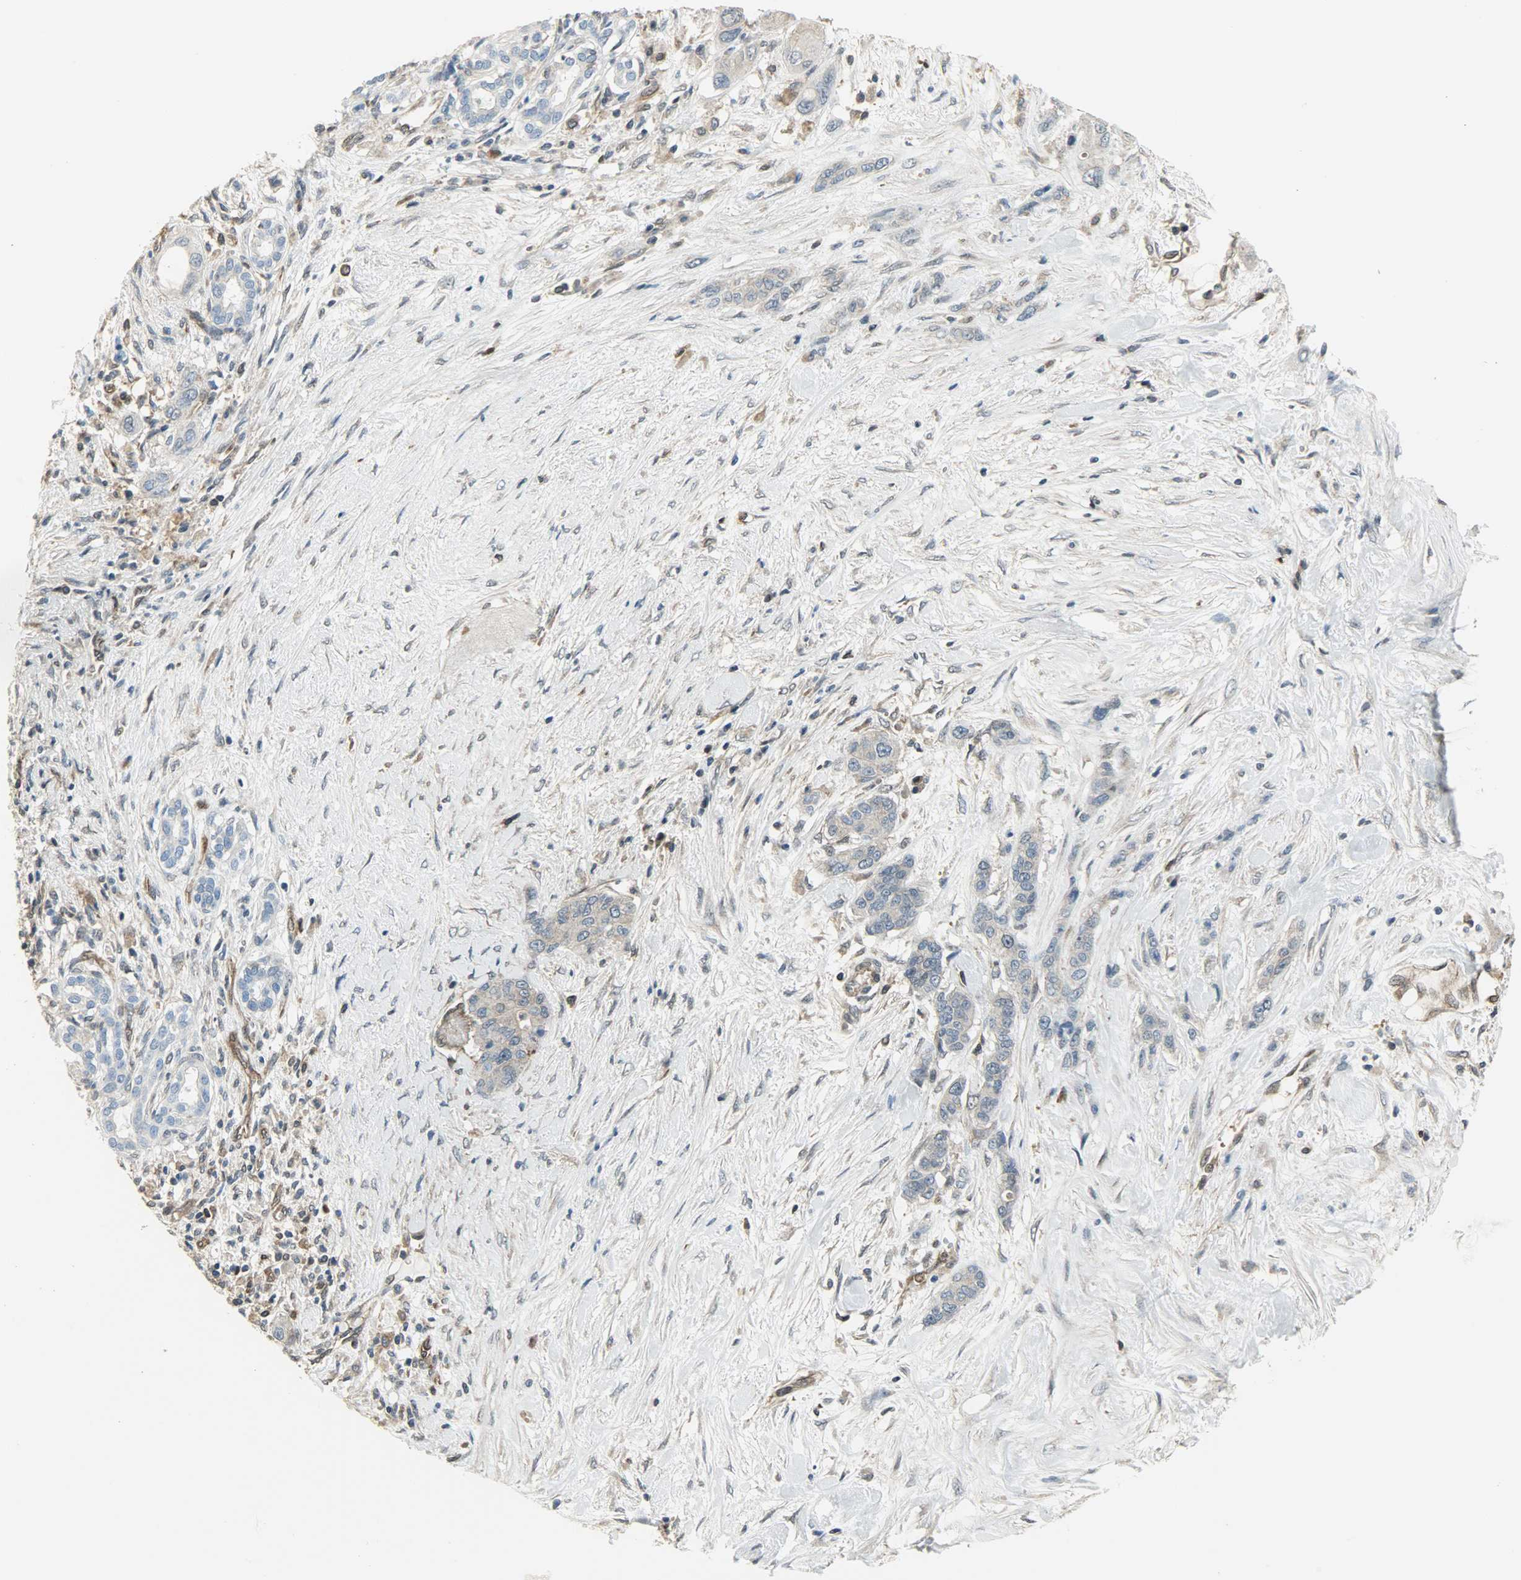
{"staining": {"intensity": "weak", "quantity": "25%-75%", "location": "cytoplasmic/membranous"}, "tissue": "pancreatic cancer", "cell_type": "Tumor cells", "image_type": "cancer", "snomed": [{"axis": "morphology", "description": "Adenocarcinoma, NOS"}, {"axis": "topography", "description": "Pancreas"}], "caption": "Weak cytoplasmic/membranous positivity for a protein is seen in approximately 25%-75% of tumor cells of pancreatic adenocarcinoma using IHC.", "gene": "LDHB", "patient": {"sex": "male", "age": 46}}